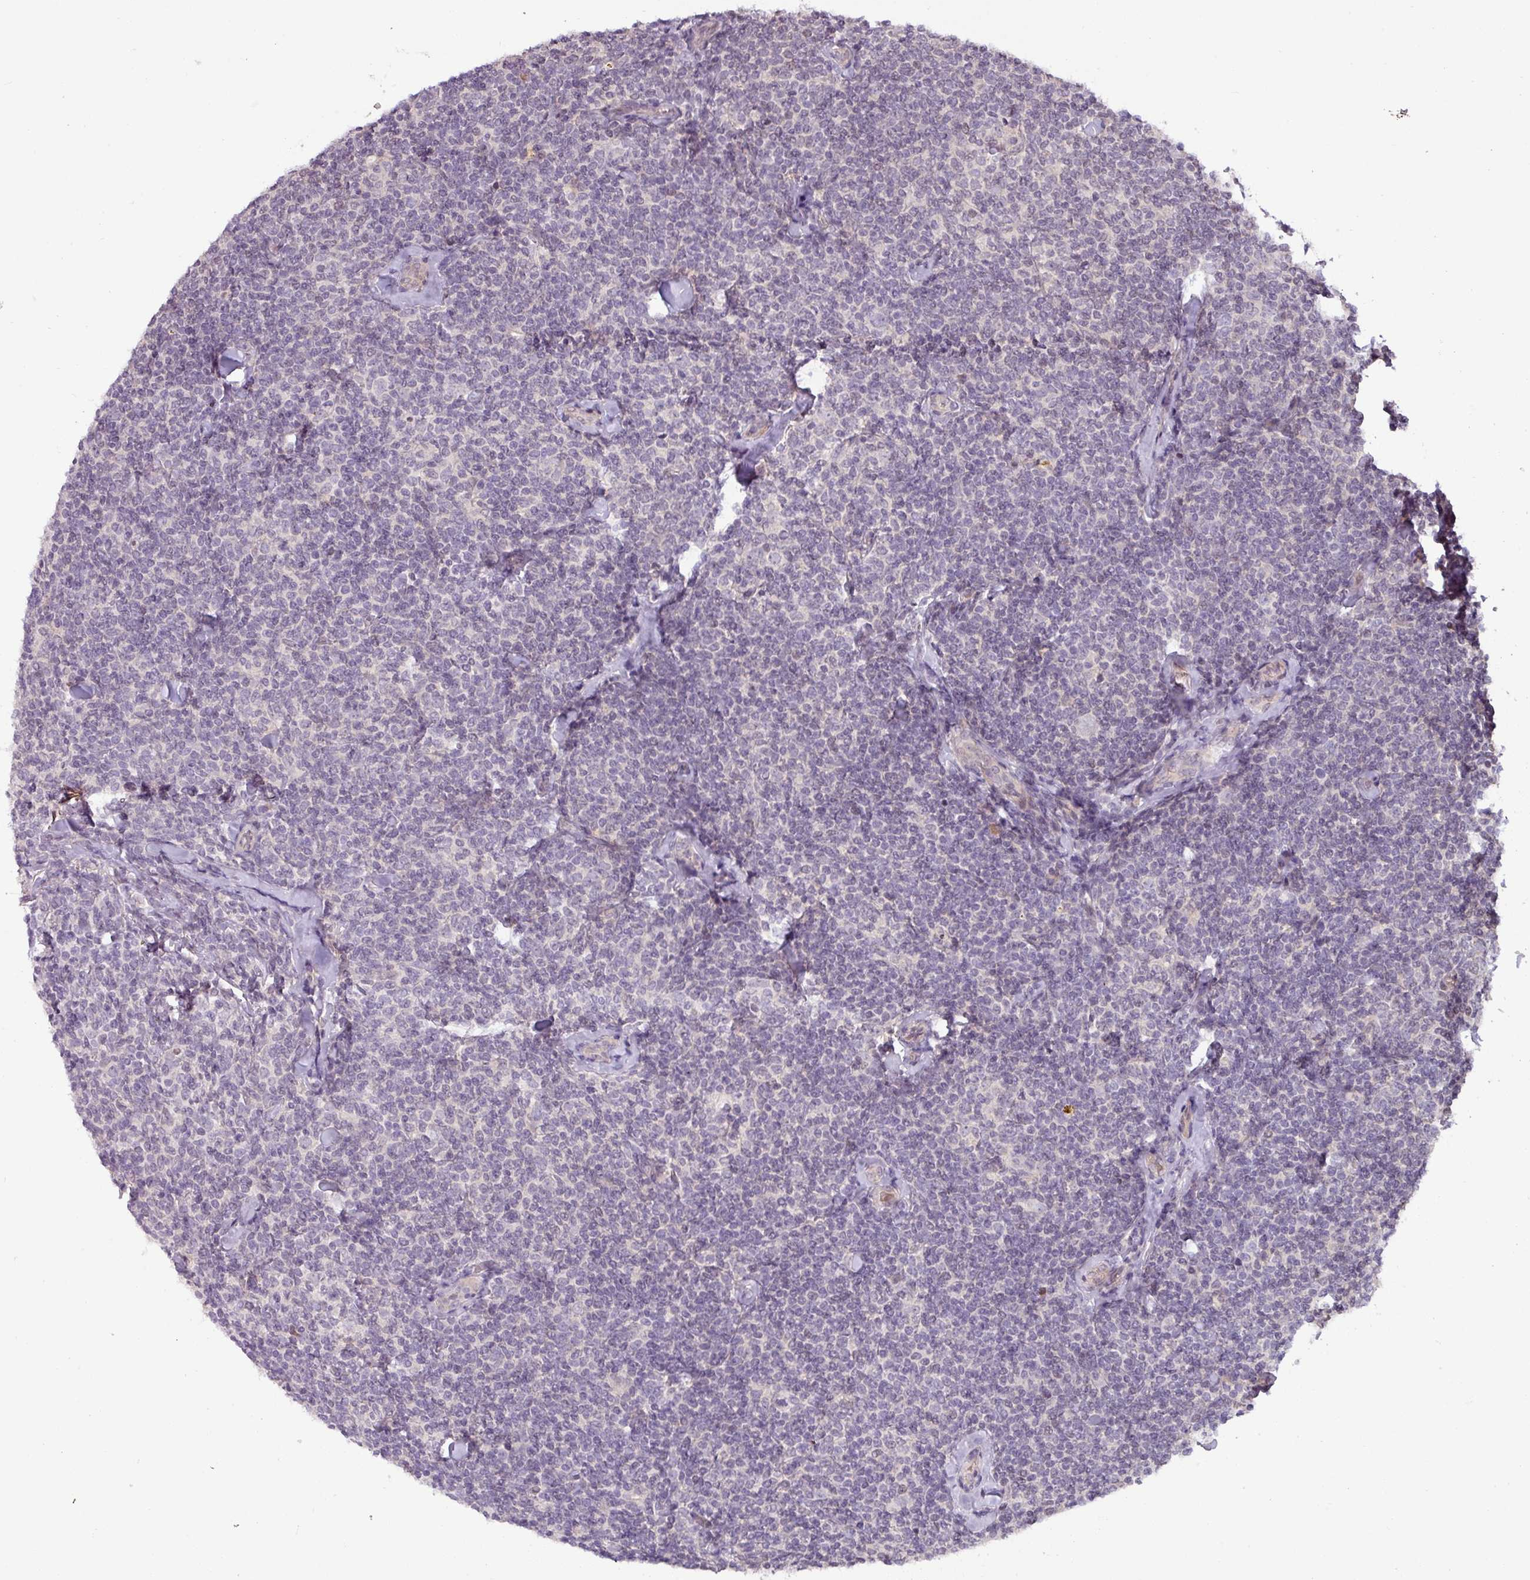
{"staining": {"intensity": "negative", "quantity": "none", "location": "none"}, "tissue": "lymphoma", "cell_type": "Tumor cells", "image_type": "cancer", "snomed": [{"axis": "morphology", "description": "Malignant lymphoma, non-Hodgkin's type, Low grade"}, {"axis": "topography", "description": "Lymph node"}], "caption": "Malignant lymphoma, non-Hodgkin's type (low-grade) was stained to show a protein in brown. There is no significant positivity in tumor cells.", "gene": "SLC5A10", "patient": {"sex": "female", "age": 56}}